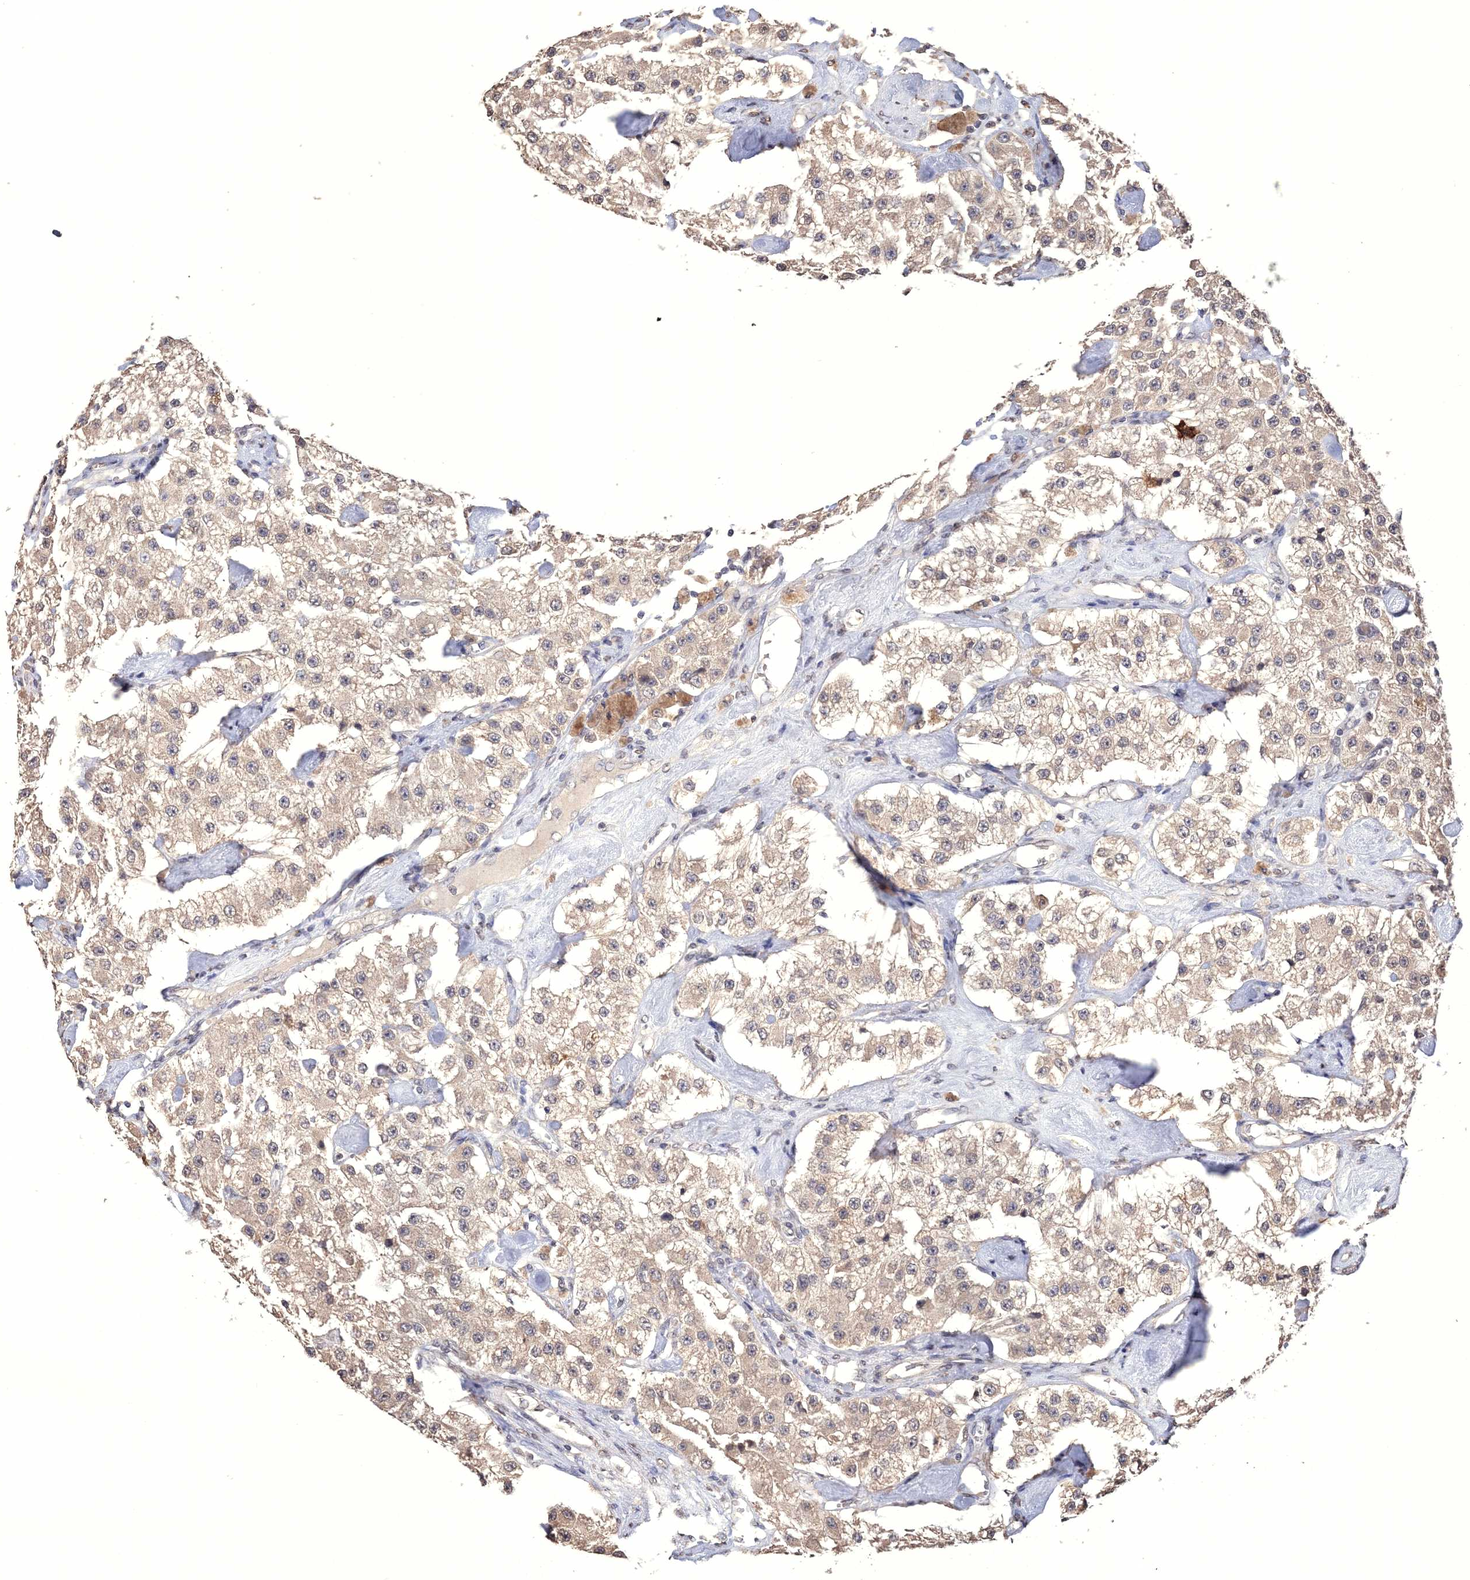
{"staining": {"intensity": "weak", "quantity": ">75%", "location": "cytoplasmic/membranous"}, "tissue": "carcinoid", "cell_type": "Tumor cells", "image_type": "cancer", "snomed": [{"axis": "morphology", "description": "Carcinoid, malignant, NOS"}, {"axis": "topography", "description": "Pancreas"}], "caption": "This is an image of immunohistochemistry (IHC) staining of malignant carcinoid, which shows weak expression in the cytoplasmic/membranous of tumor cells.", "gene": "GPN1", "patient": {"sex": "male", "age": 41}}